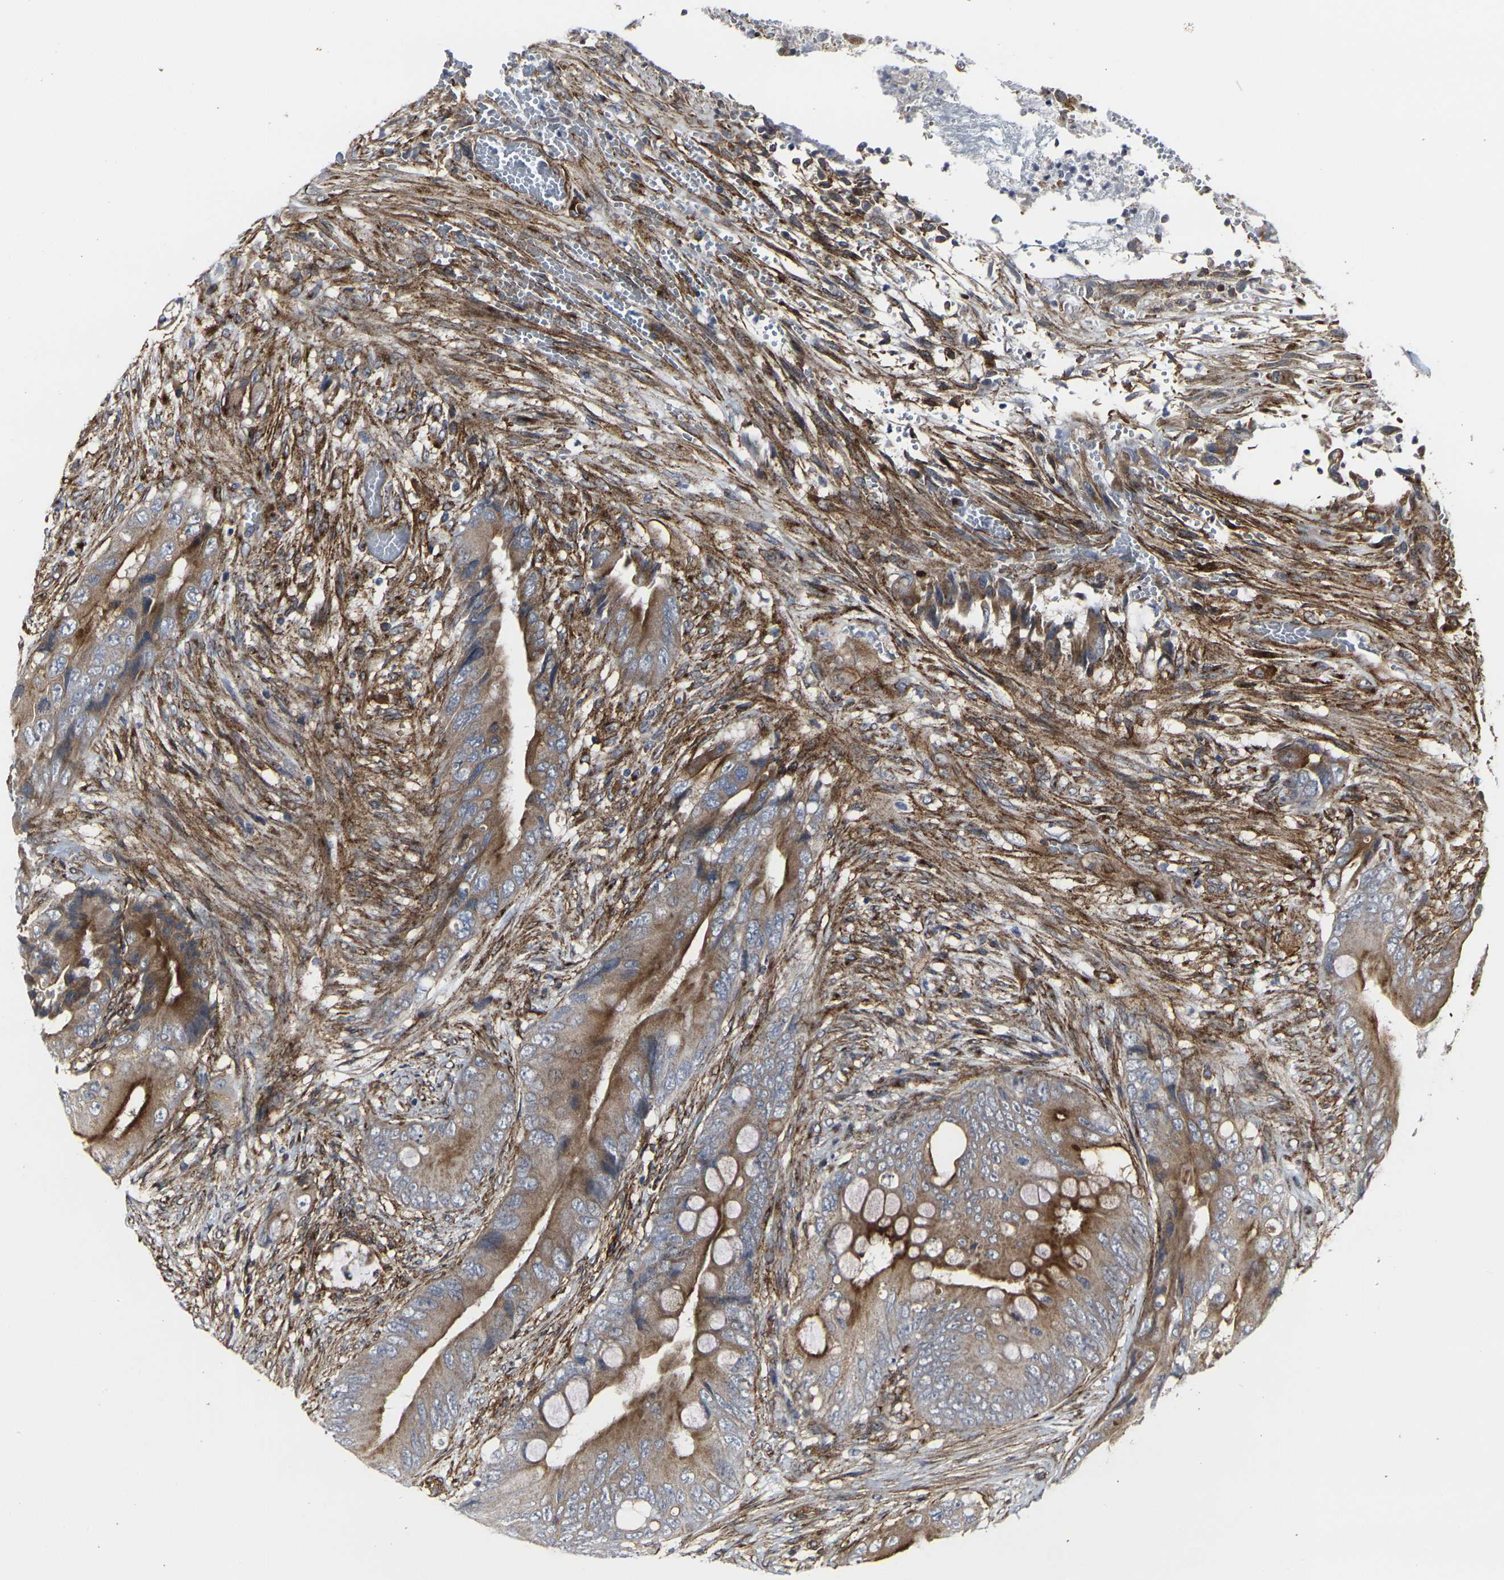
{"staining": {"intensity": "moderate", "quantity": ">75%", "location": "cytoplasmic/membranous"}, "tissue": "colorectal cancer", "cell_type": "Tumor cells", "image_type": "cancer", "snomed": [{"axis": "morphology", "description": "Adenocarcinoma, NOS"}, {"axis": "topography", "description": "Rectum"}], "caption": "A medium amount of moderate cytoplasmic/membranous positivity is appreciated in approximately >75% of tumor cells in colorectal cancer (adenocarcinoma) tissue.", "gene": "MYOF", "patient": {"sex": "female", "age": 77}}